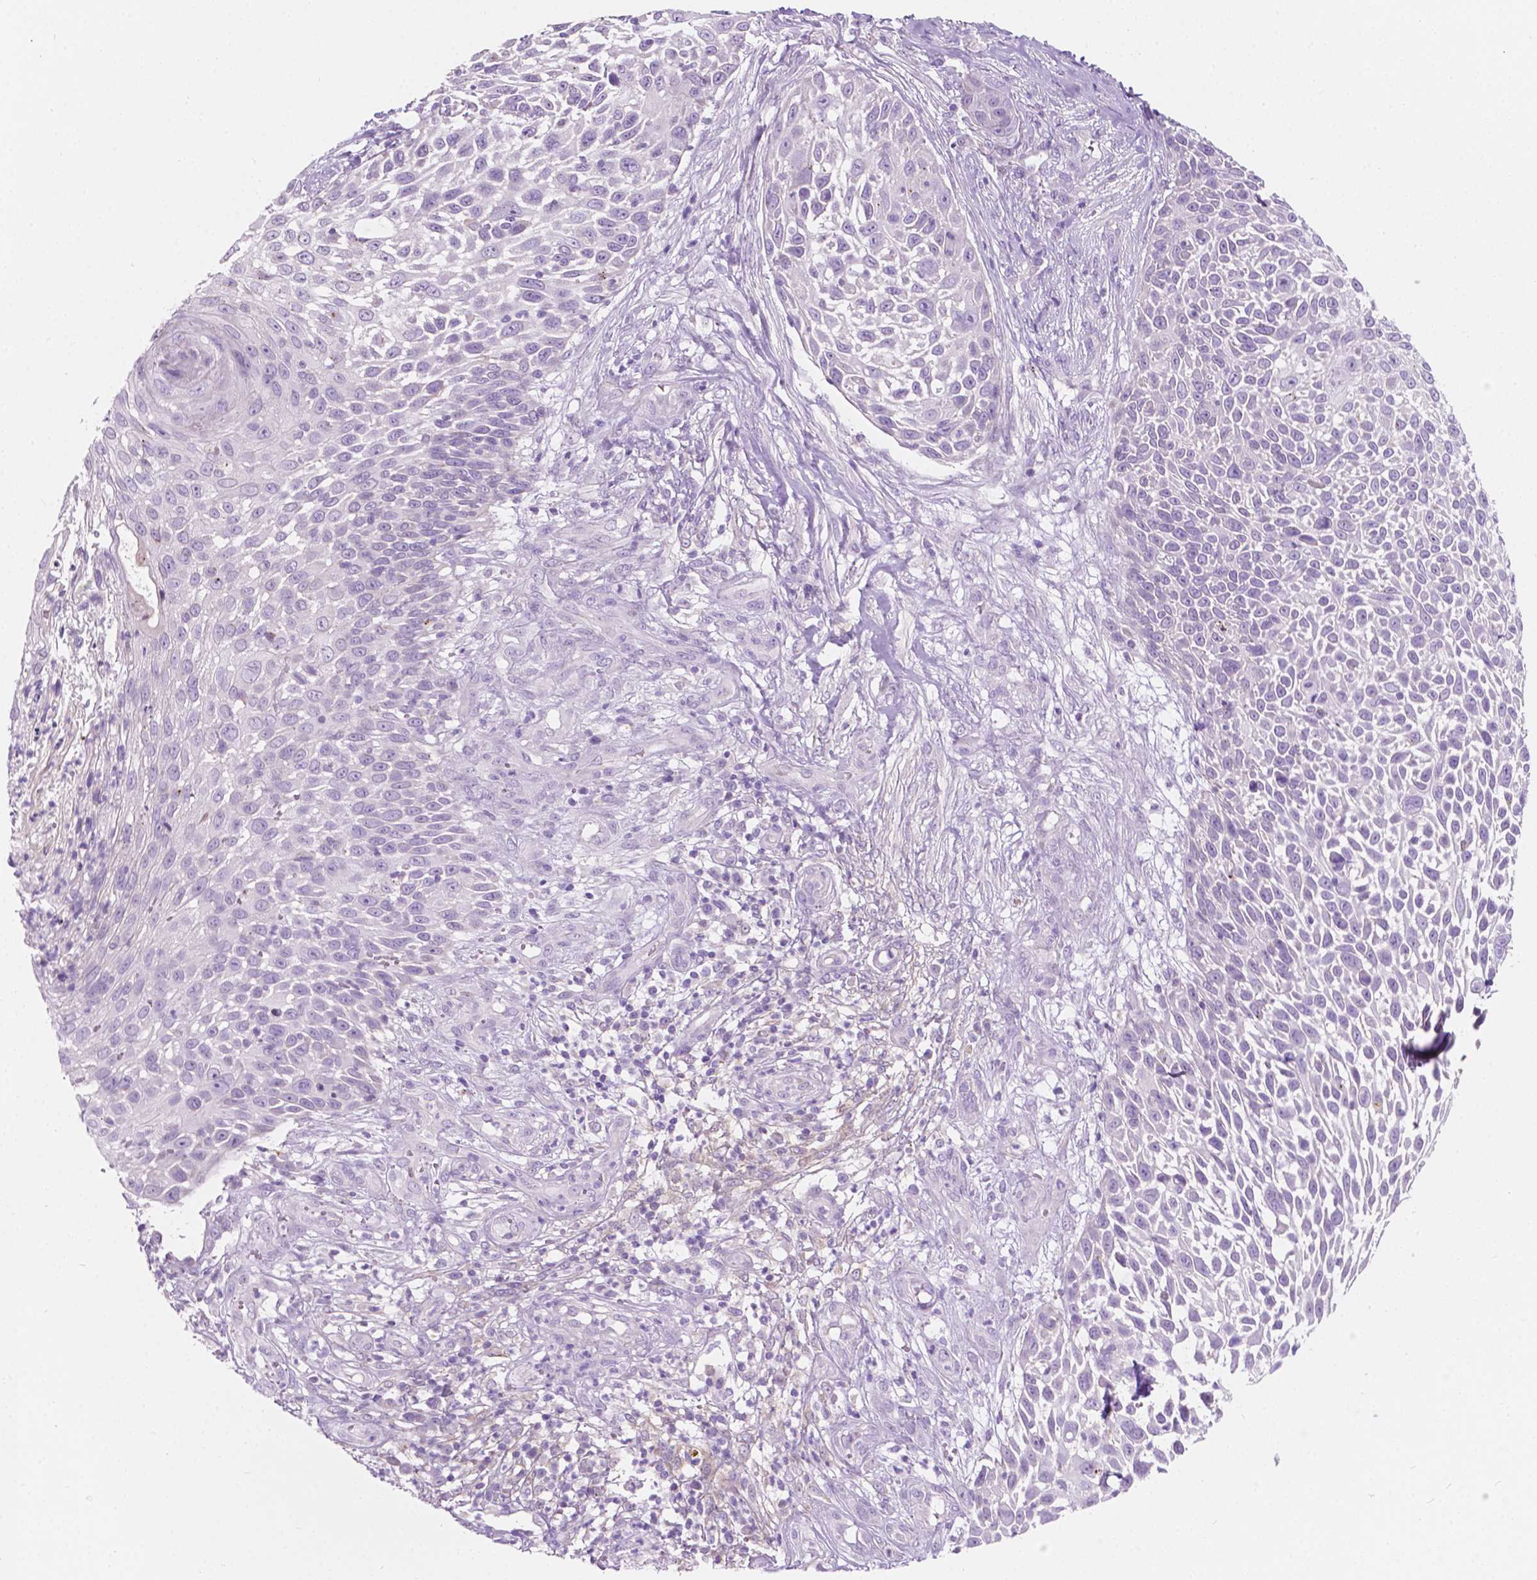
{"staining": {"intensity": "negative", "quantity": "none", "location": "none"}, "tissue": "skin cancer", "cell_type": "Tumor cells", "image_type": "cancer", "snomed": [{"axis": "morphology", "description": "Squamous cell carcinoma, NOS"}, {"axis": "topography", "description": "Skin"}], "caption": "The immunohistochemistry photomicrograph has no significant expression in tumor cells of squamous cell carcinoma (skin) tissue.", "gene": "NOS1AP", "patient": {"sex": "male", "age": 92}}